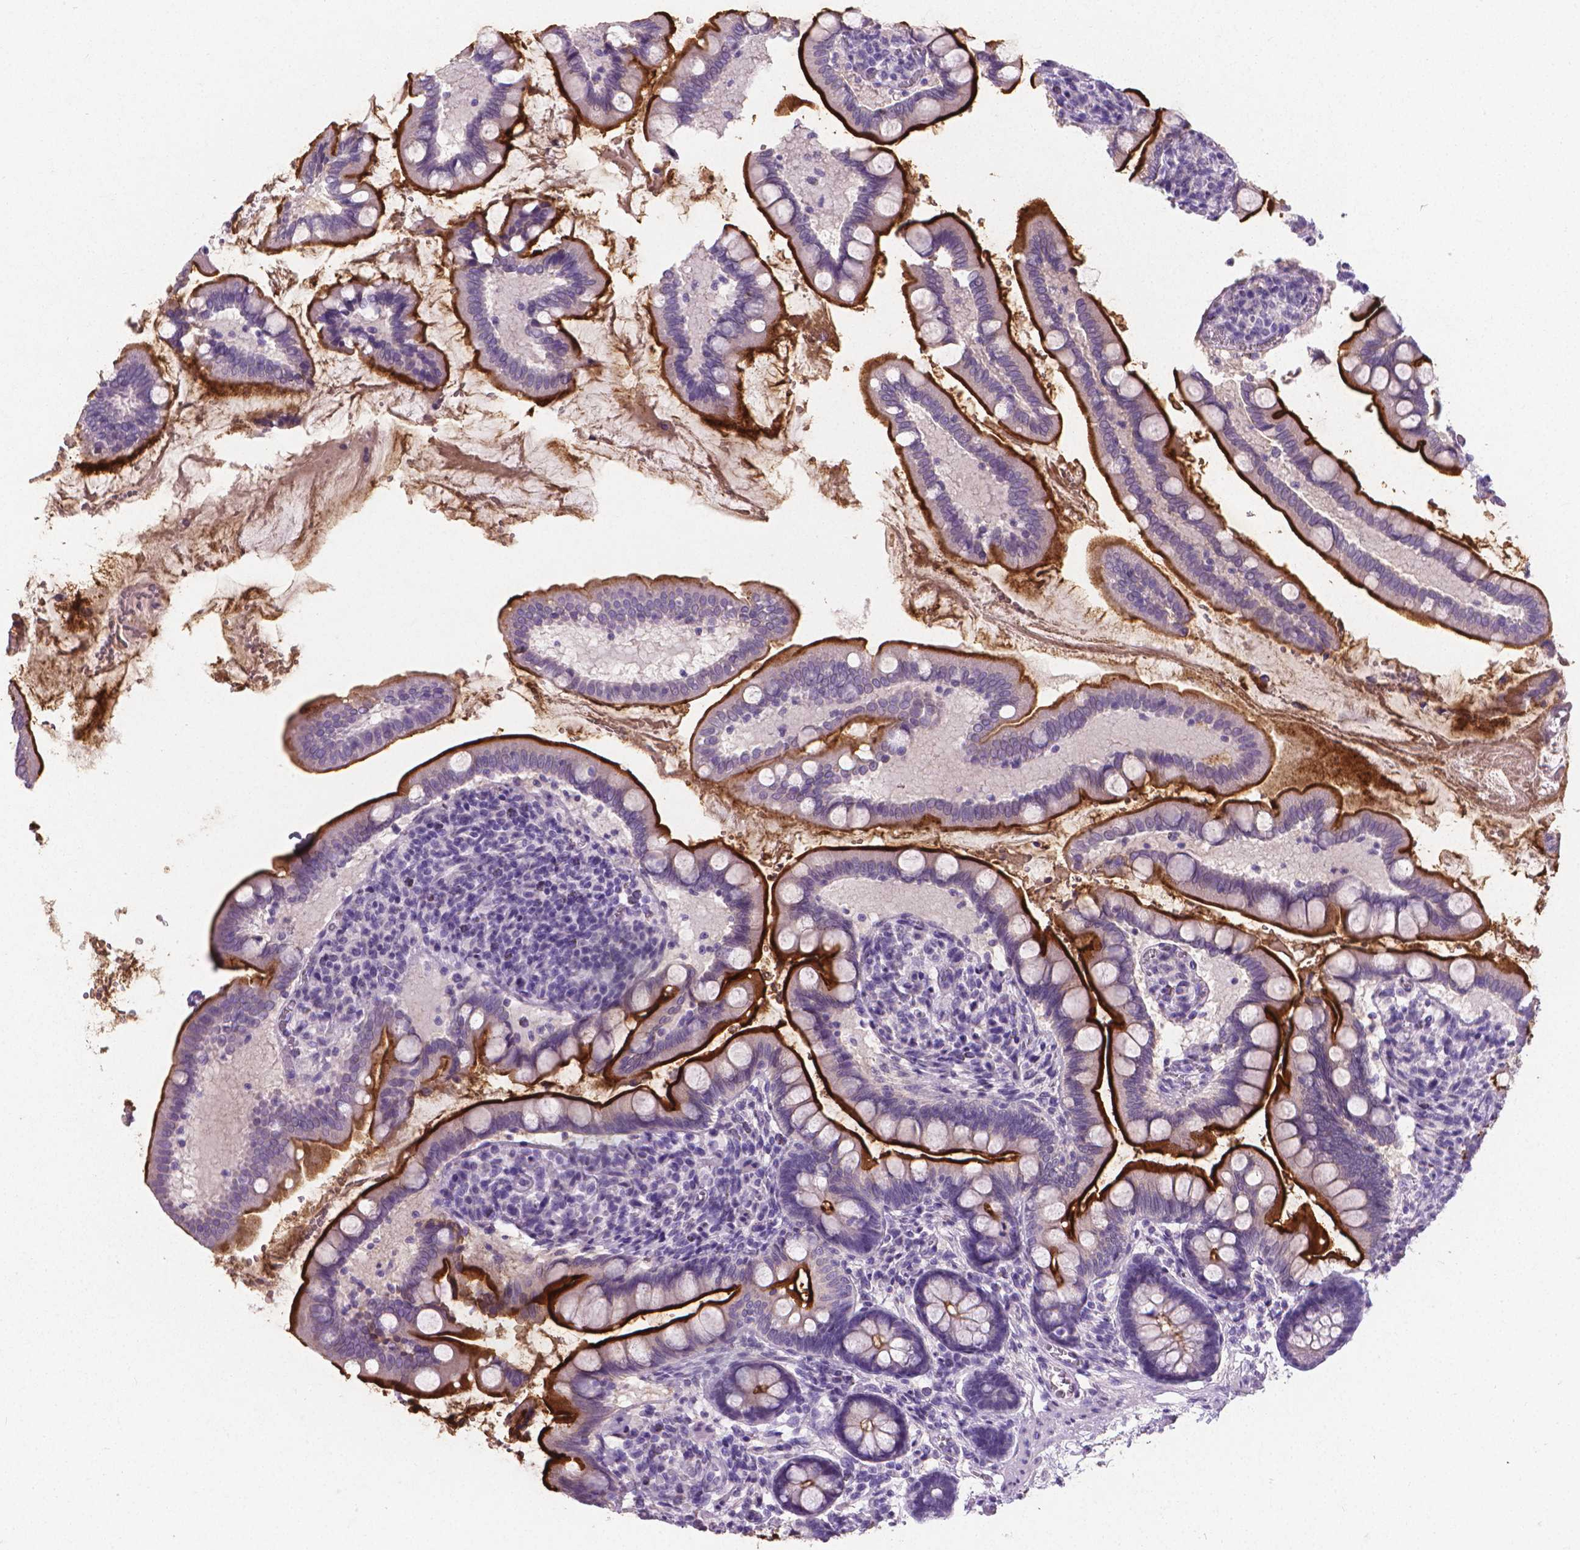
{"staining": {"intensity": "strong", "quantity": "25%-75%", "location": "cytoplasmic/membranous"}, "tissue": "small intestine", "cell_type": "Glandular cells", "image_type": "normal", "snomed": [{"axis": "morphology", "description": "Normal tissue, NOS"}, {"axis": "topography", "description": "Small intestine"}], "caption": "Protein staining of unremarkable small intestine displays strong cytoplasmic/membranous expression in about 25%-75% of glandular cells.", "gene": "XPNPEP2", "patient": {"sex": "female", "age": 56}}